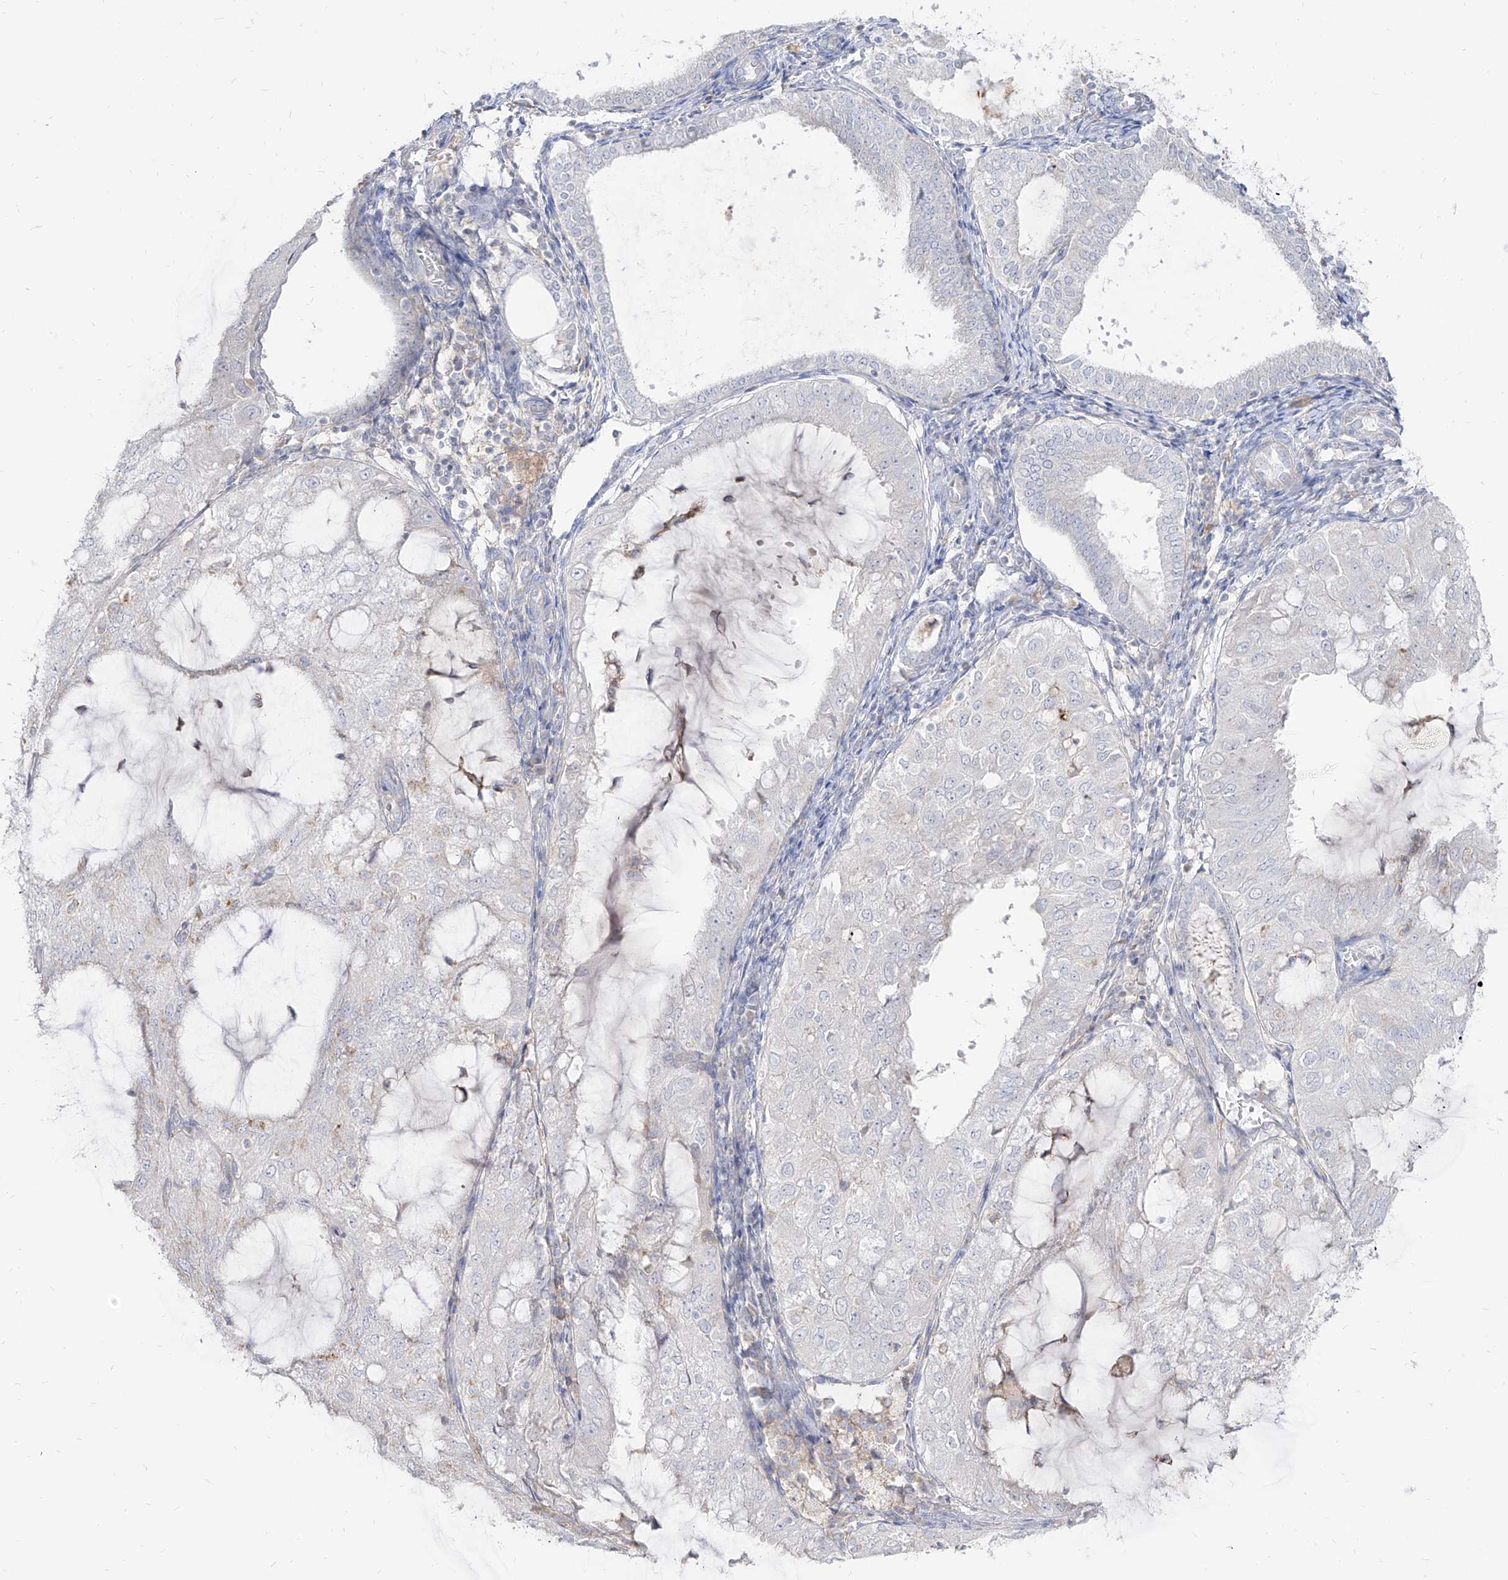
{"staining": {"intensity": "negative", "quantity": "none", "location": "none"}, "tissue": "endometrial cancer", "cell_type": "Tumor cells", "image_type": "cancer", "snomed": [{"axis": "morphology", "description": "Adenocarcinoma, NOS"}, {"axis": "topography", "description": "Endometrium"}], "caption": "Endometrial cancer stained for a protein using IHC shows no positivity tumor cells.", "gene": "RBFOX3", "patient": {"sex": "female", "age": 81}}